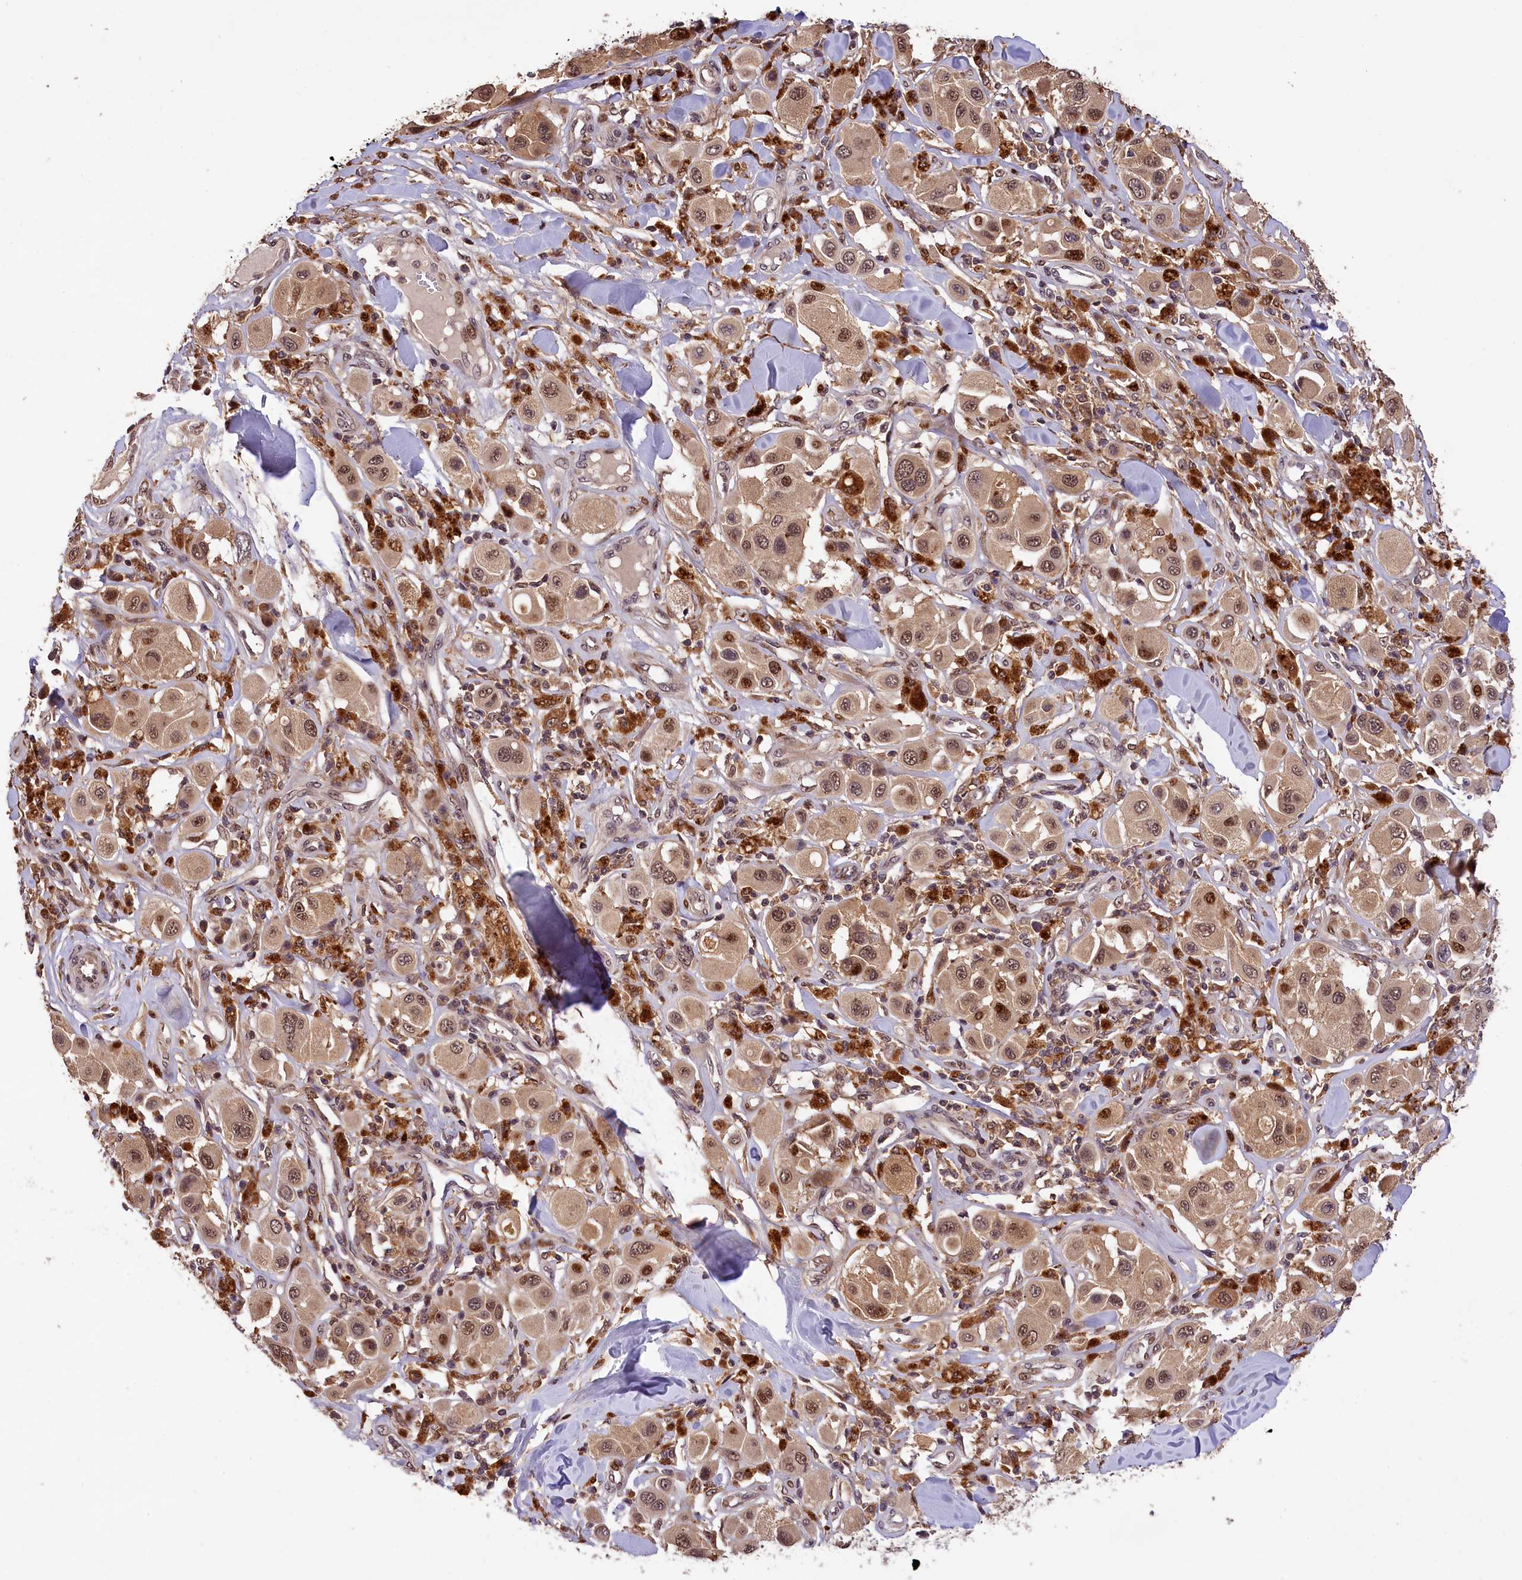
{"staining": {"intensity": "moderate", "quantity": ">75%", "location": "cytoplasmic/membranous,nuclear"}, "tissue": "melanoma", "cell_type": "Tumor cells", "image_type": "cancer", "snomed": [{"axis": "morphology", "description": "Malignant melanoma, Metastatic site"}, {"axis": "topography", "description": "Skin"}], "caption": "Moderate cytoplasmic/membranous and nuclear protein staining is identified in about >75% of tumor cells in malignant melanoma (metastatic site).", "gene": "PHAF1", "patient": {"sex": "male", "age": 41}}